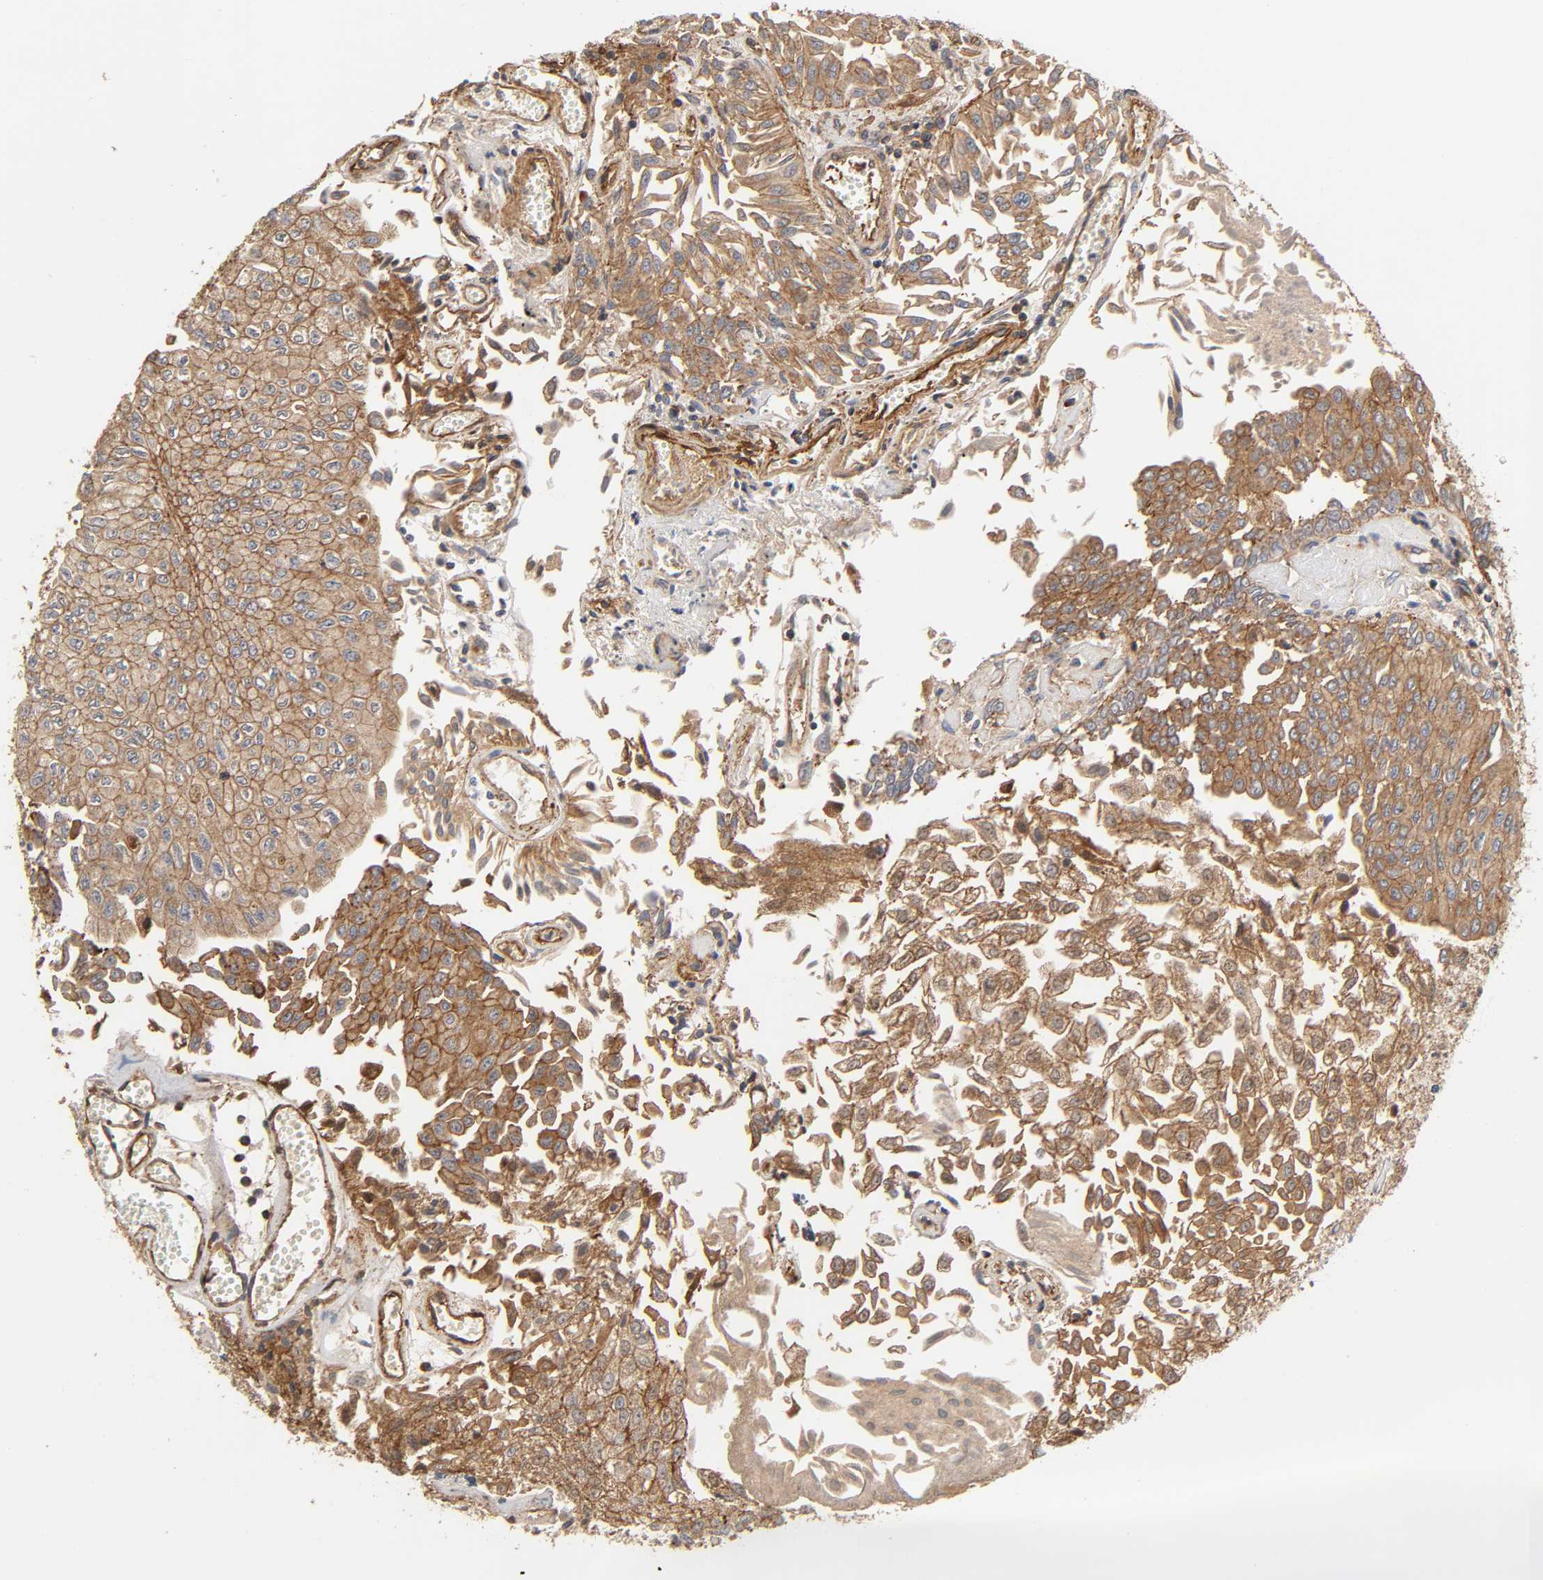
{"staining": {"intensity": "moderate", "quantity": ">75%", "location": "cytoplasmic/membranous"}, "tissue": "urothelial cancer", "cell_type": "Tumor cells", "image_type": "cancer", "snomed": [{"axis": "morphology", "description": "Urothelial carcinoma, Low grade"}, {"axis": "topography", "description": "Urinary bladder"}], "caption": "This is an image of immunohistochemistry (IHC) staining of urothelial carcinoma (low-grade), which shows moderate staining in the cytoplasmic/membranous of tumor cells.", "gene": "LAMTOR2", "patient": {"sex": "male", "age": 86}}